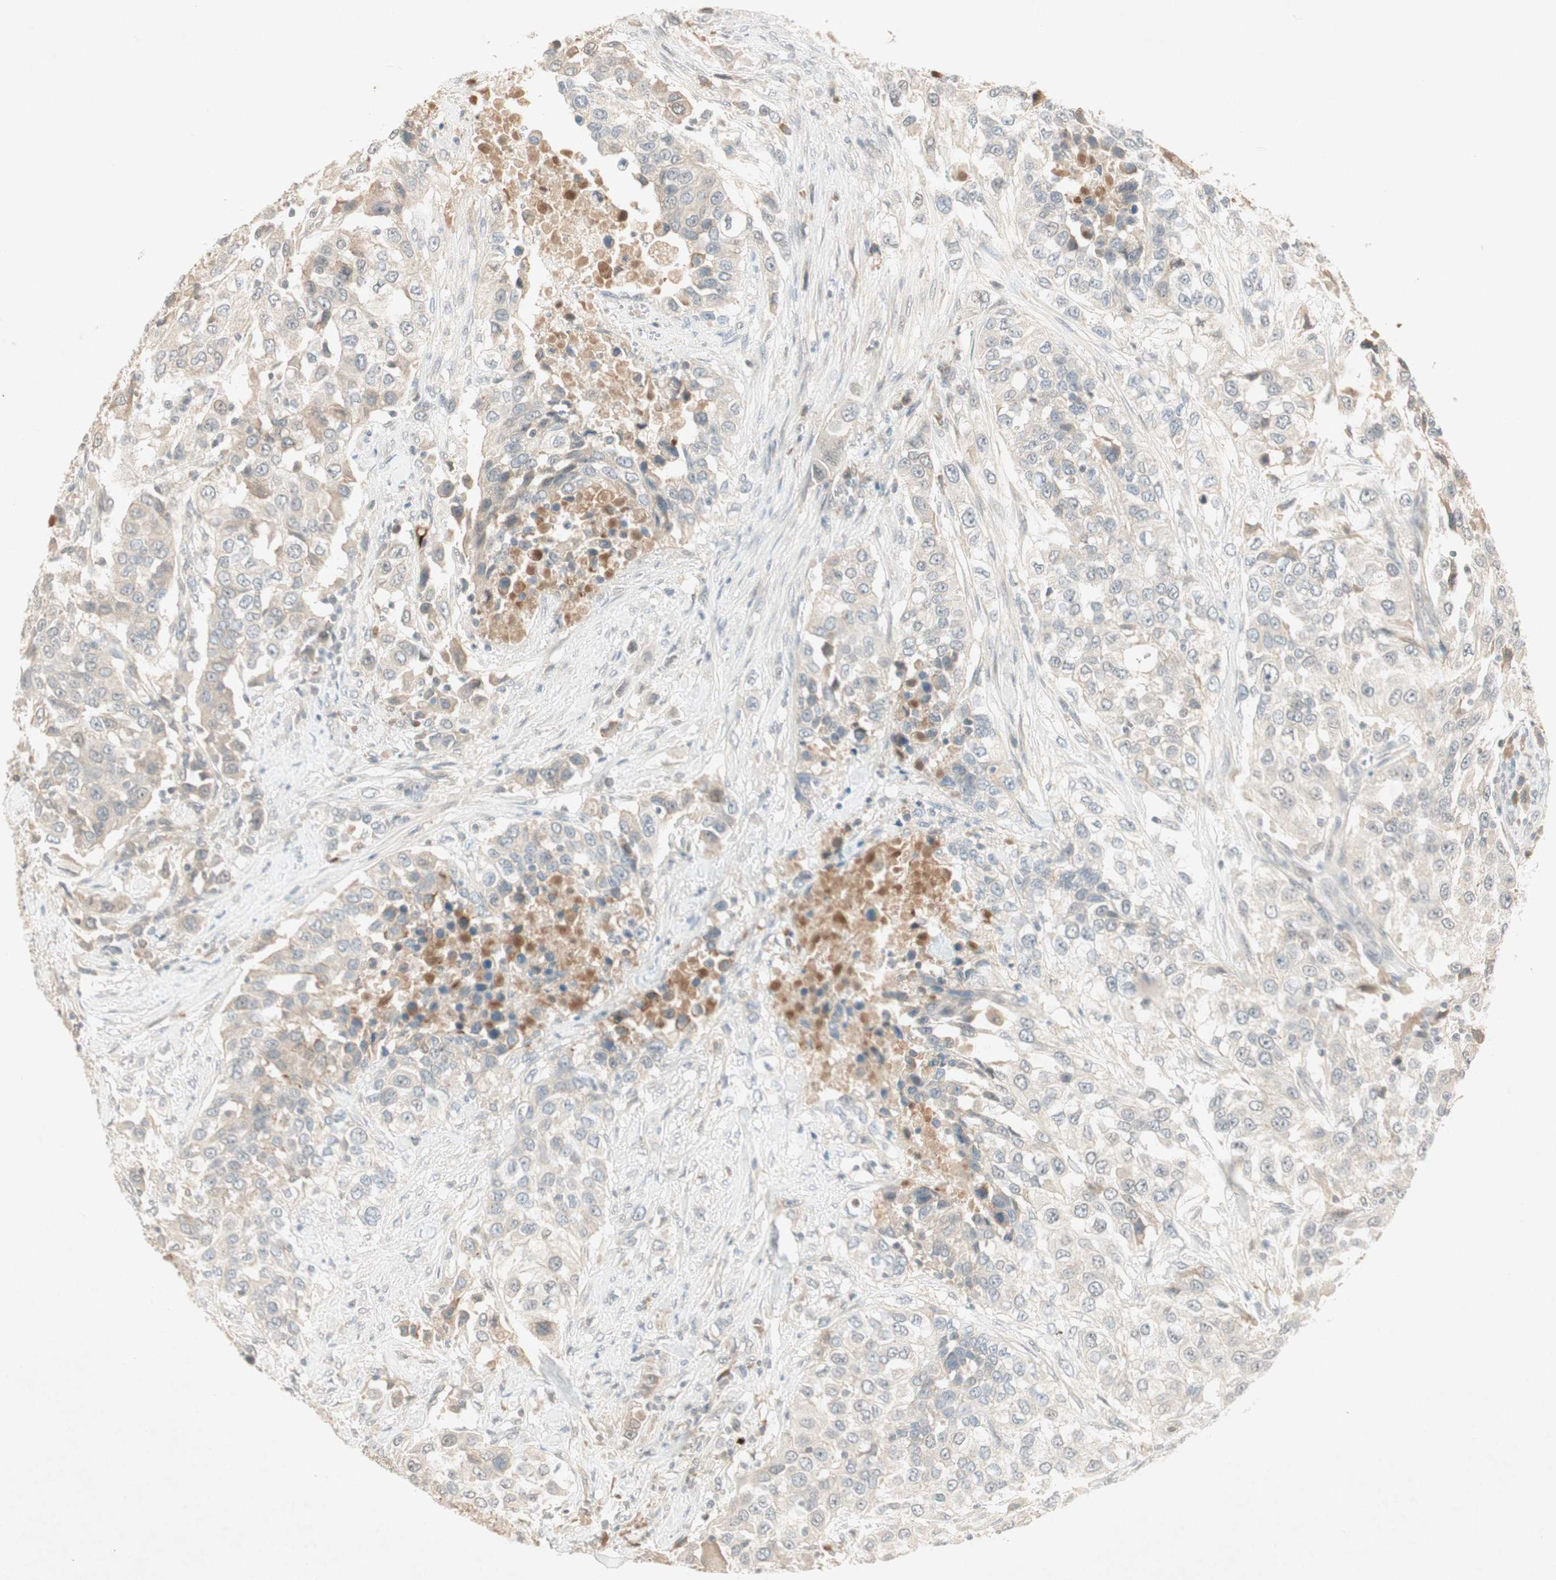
{"staining": {"intensity": "negative", "quantity": "none", "location": "none"}, "tissue": "urothelial cancer", "cell_type": "Tumor cells", "image_type": "cancer", "snomed": [{"axis": "morphology", "description": "Urothelial carcinoma, High grade"}, {"axis": "topography", "description": "Urinary bladder"}], "caption": "The immunohistochemistry histopathology image has no significant expression in tumor cells of high-grade urothelial carcinoma tissue.", "gene": "RNGTT", "patient": {"sex": "female", "age": 80}}